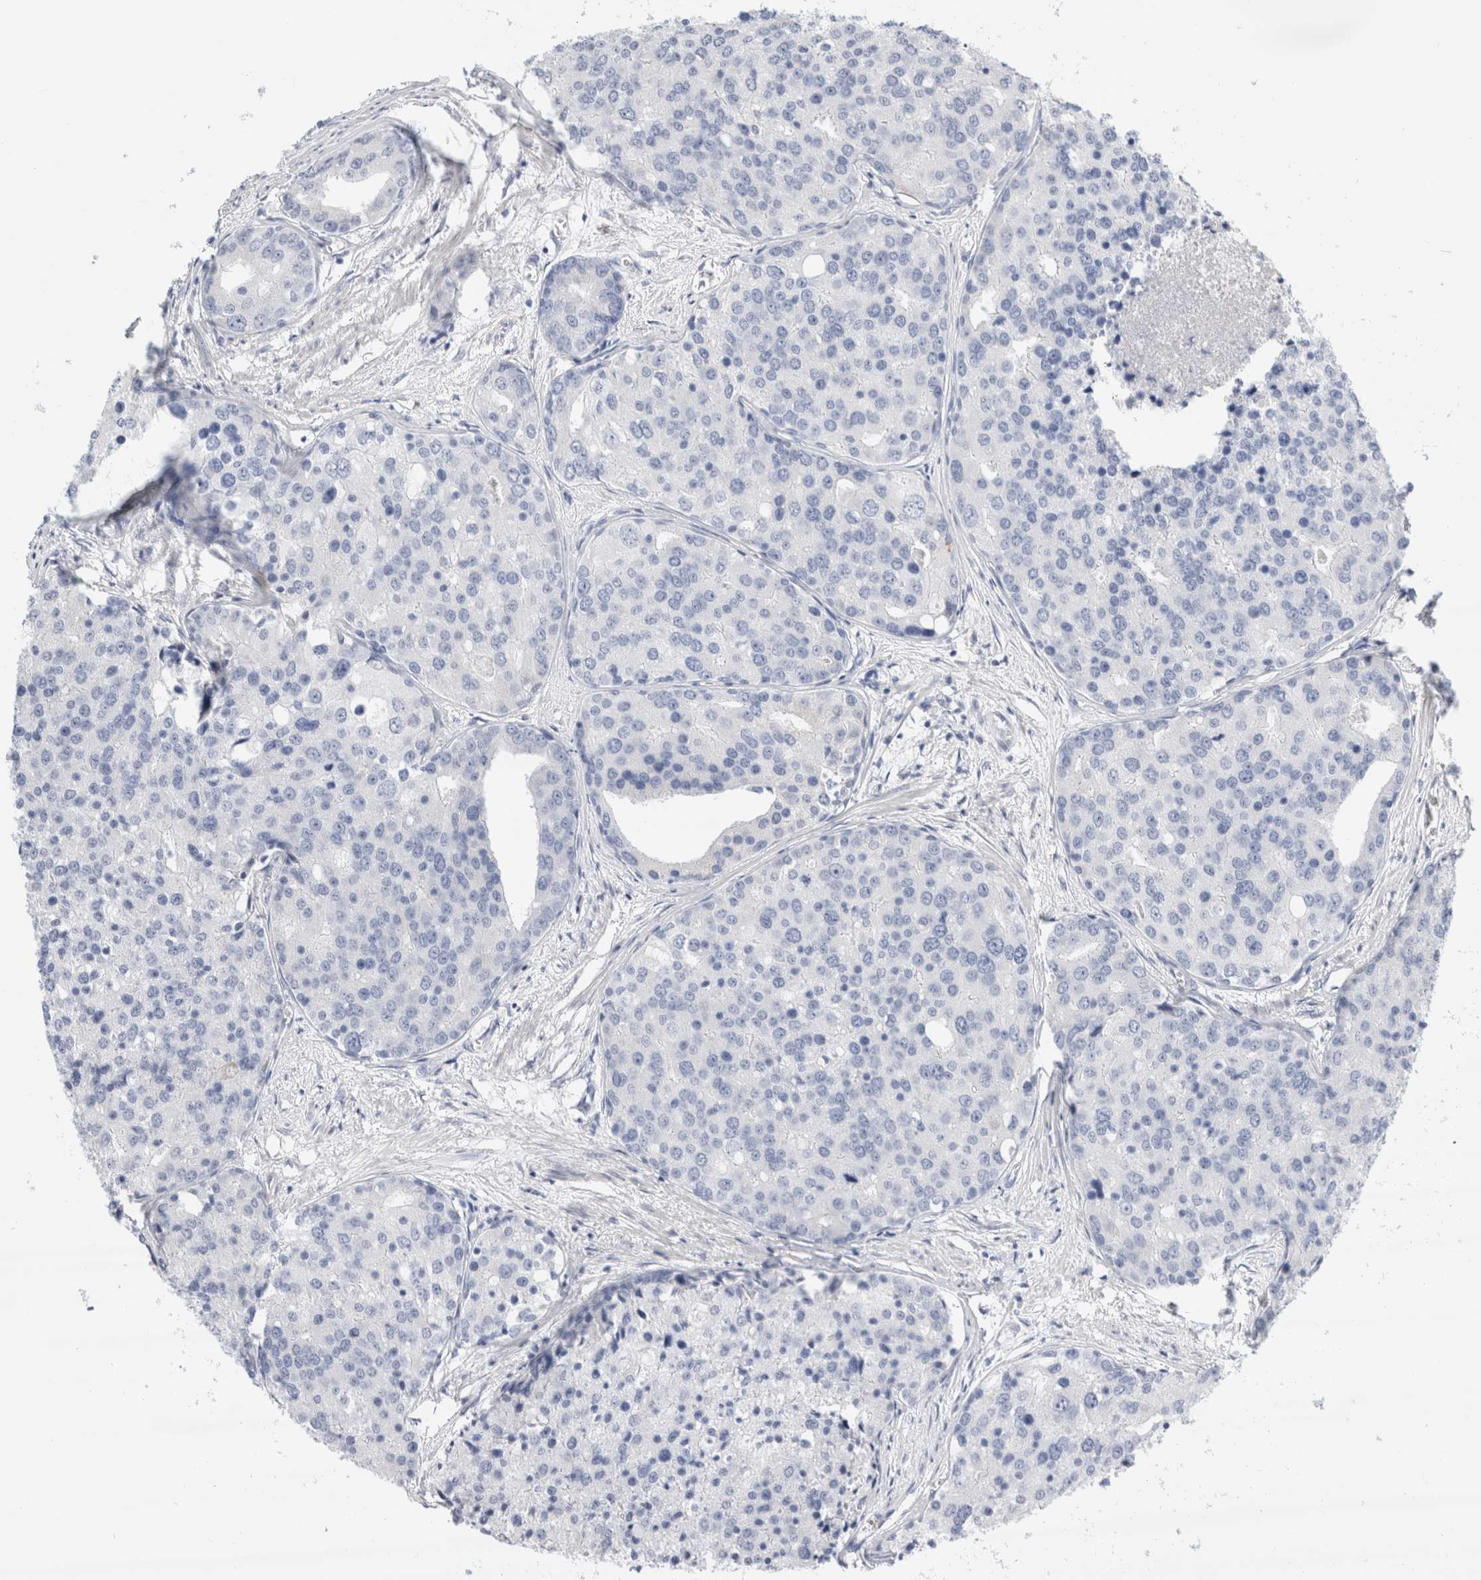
{"staining": {"intensity": "negative", "quantity": "none", "location": "none"}, "tissue": "prostate cancer", "cell_type": "Tumor cells", "image_type": "cancer", "snomed": [{"axis": "morphology", "description": "Adenocarcinoma, High grade"}, {"axis": "topography", "description": "Prostate"}], "caption": "An immunohistochemistry (IHC) histopathology image of prostate cancer (adenocarcinoma (high-grade)) is shown. There is no staining in tumor cells of prostate cancer (adenocarcinoma (high-grade)). (DAB (3,3'-diaminobenzidine) immunohistochemistry, high magnification).", "gene": "CSK", "patient": {"sex": "male", "age": 50}}